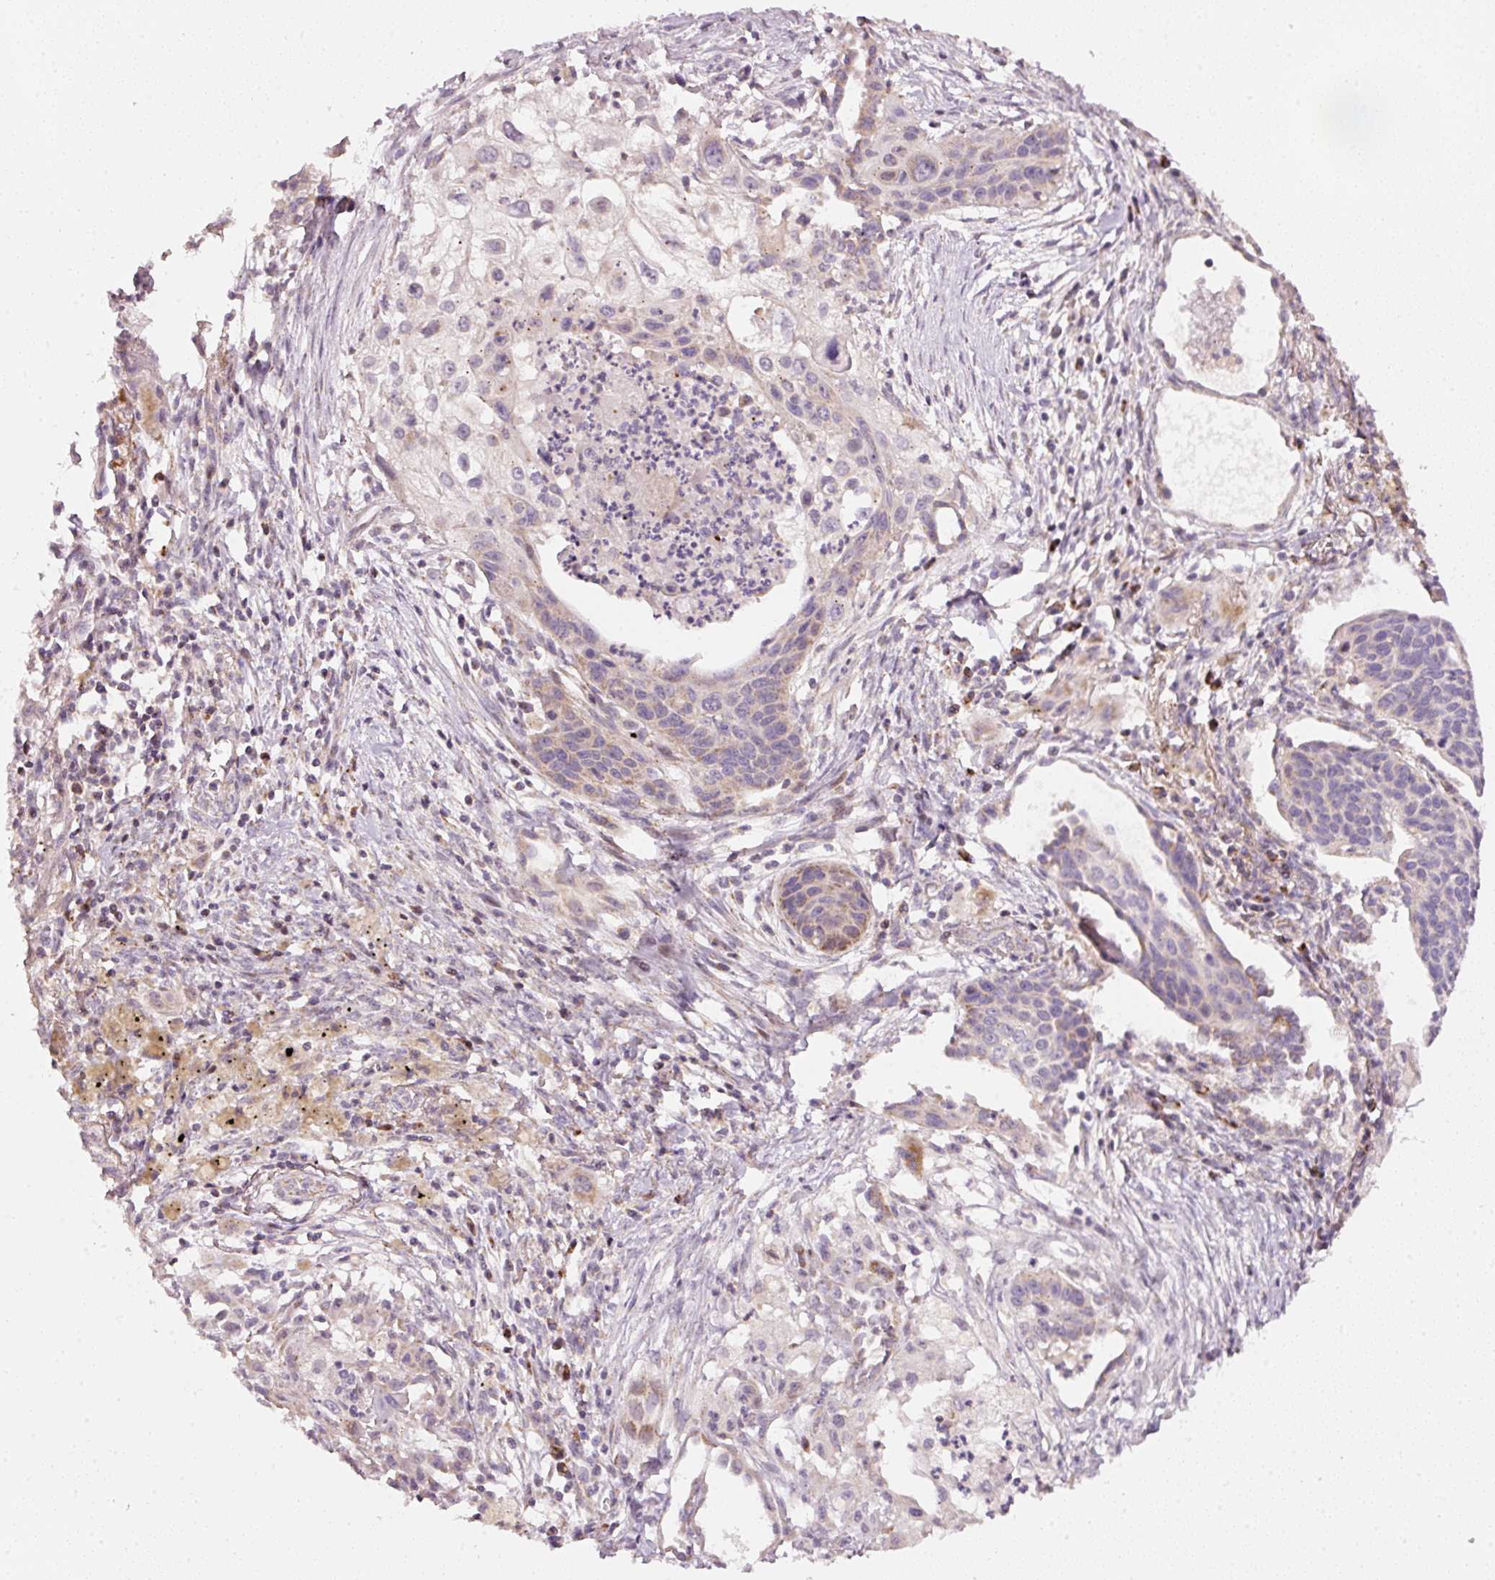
{"staining": {"intensity": "negative", "quantity": "none", "location": "none"}, "tissue": "lung cancer", "cell_type": "Tumor cells", "image_type": "cancer", "snomed": [{"axis": "morphology", "description": "Squamous cell carcinoma, NOS"}, {"axis": "topography", "description": "Lung"}], "caption": "Immunohistochemical staining of lung cancer exhibits no significant expression in tumor cells. (DAB IHC, high magnification).", "gene": "TOB2", "patient": {"sex": "male", "age": 71}}